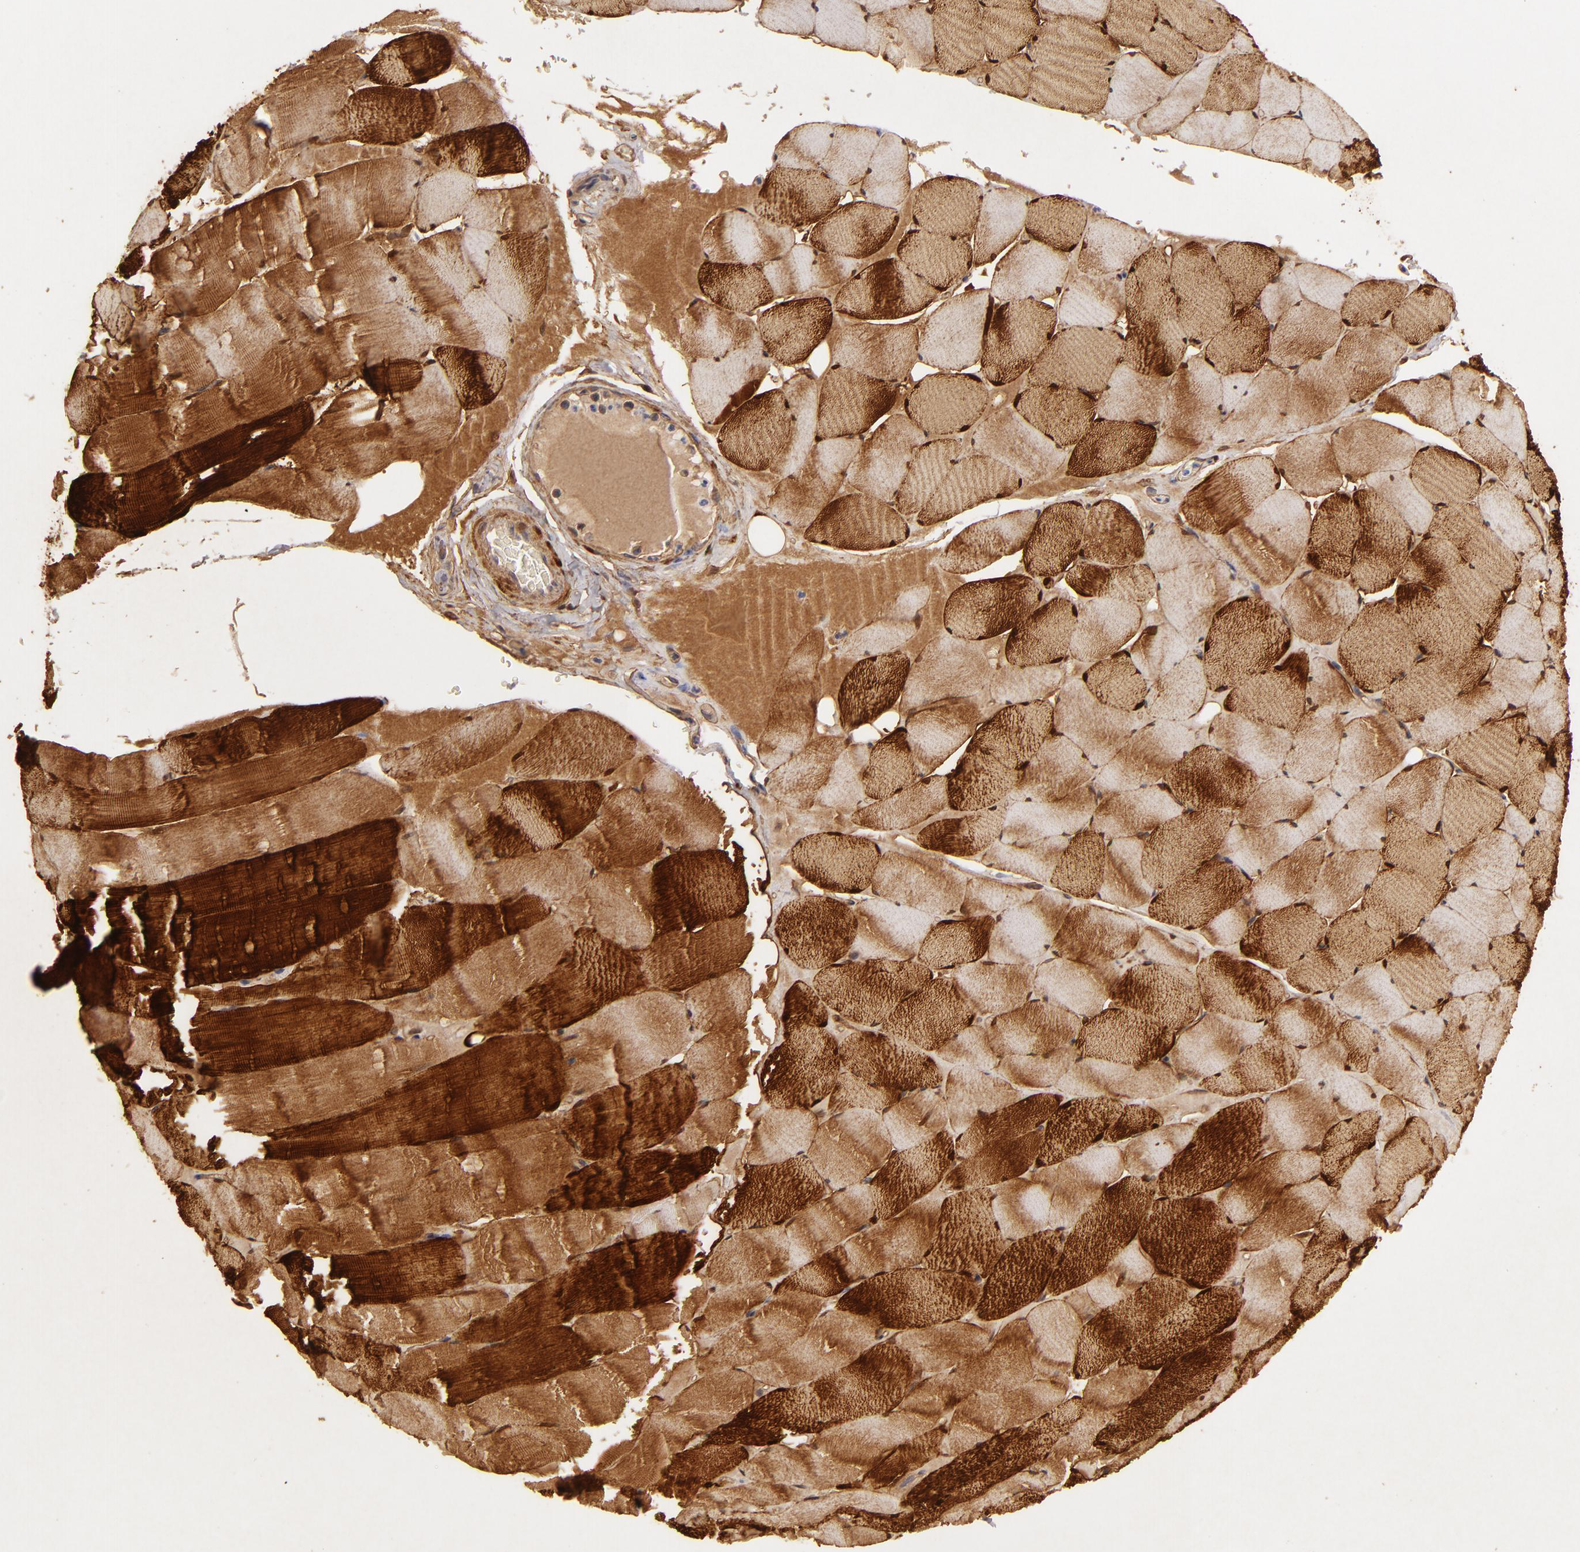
{"staining": {"intensity": "moderate", "quantity": ">75%", "location": "cytoplasmic/membranous,nuclear"}, "tissue": "skeletal muscle", "cell_type": "Myocytes", "image_type": "normal", "snomed": [{"axis": "morphology", "description": "Normal tissue, NOS"}, {"axis": "topography", "description": "Skeletal muscle"}], "caption": "Brown immunohistochemical staining in benign human skeletal muscle demonstrates moderate cytoplasmic/membranous,nuclear positivity in approximately >75% of myocytes. Immunohistochemistry (ihc) stains the protein of interest in brown and the nuclei are stained blue.", "gene": "HSPB6", "patient": {"sex": "male", "age": 62}}